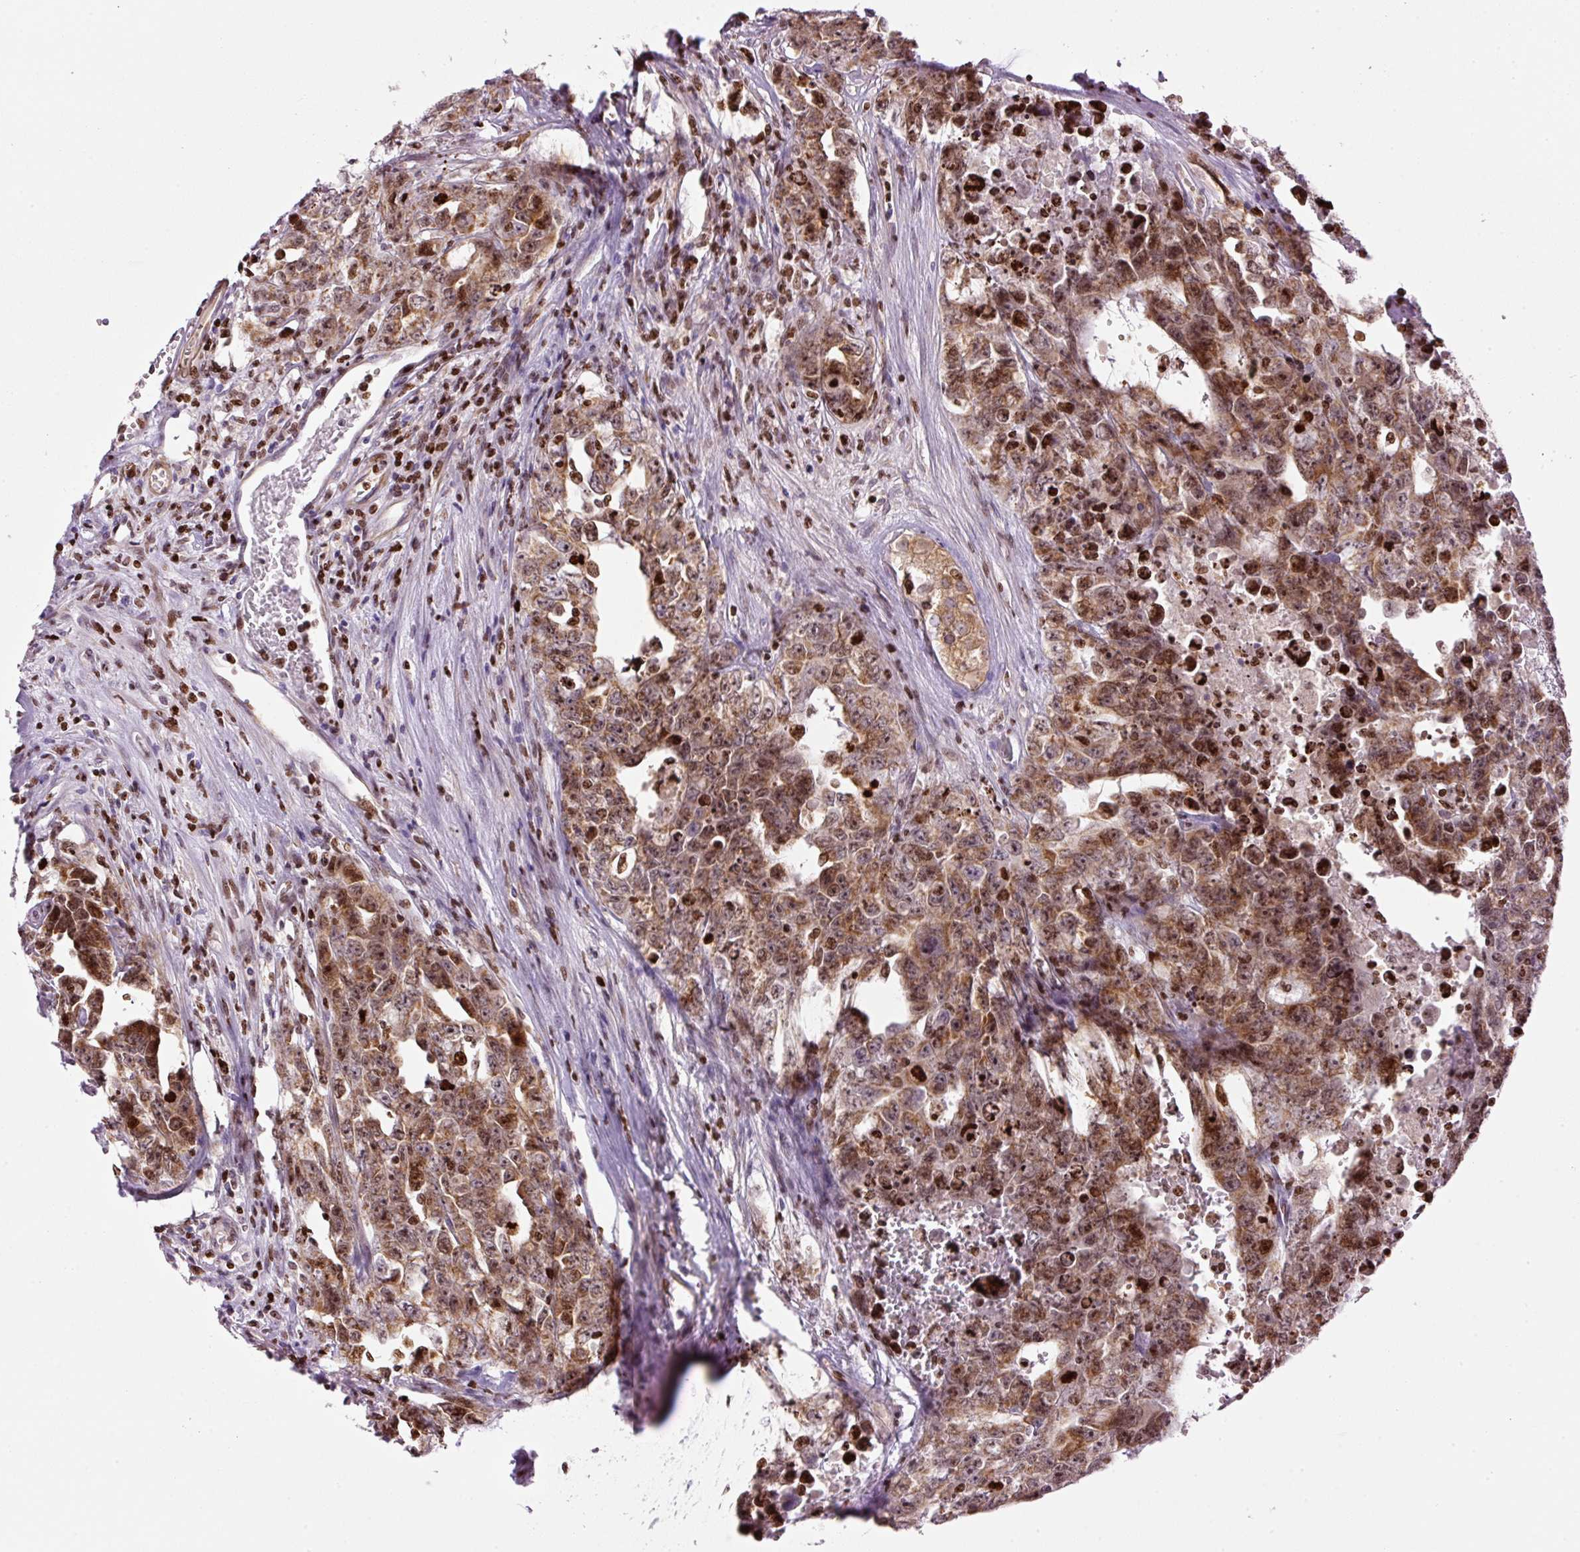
{"staining": {"intensity": "moderate", "quantity": ">75%", "location": "cytoplasmic/membranous,nuclear"}, "tissue": "testis cancer", "cell_type": "Tumor cells", "image_type": "cancer", "snomed": [{"axis": "morphology", "description": "Carcinoma, Embryonal, NOS"}, {"axis": "topography", "description": "Testis"}], "caption": "Moderate cytoplasmic/membranous and nuclear protein positivity is present in about >75% of tumor cells in testis cancer.", "gene": "TMEM8B", "patient": {"sex": "male", "age": 24}}